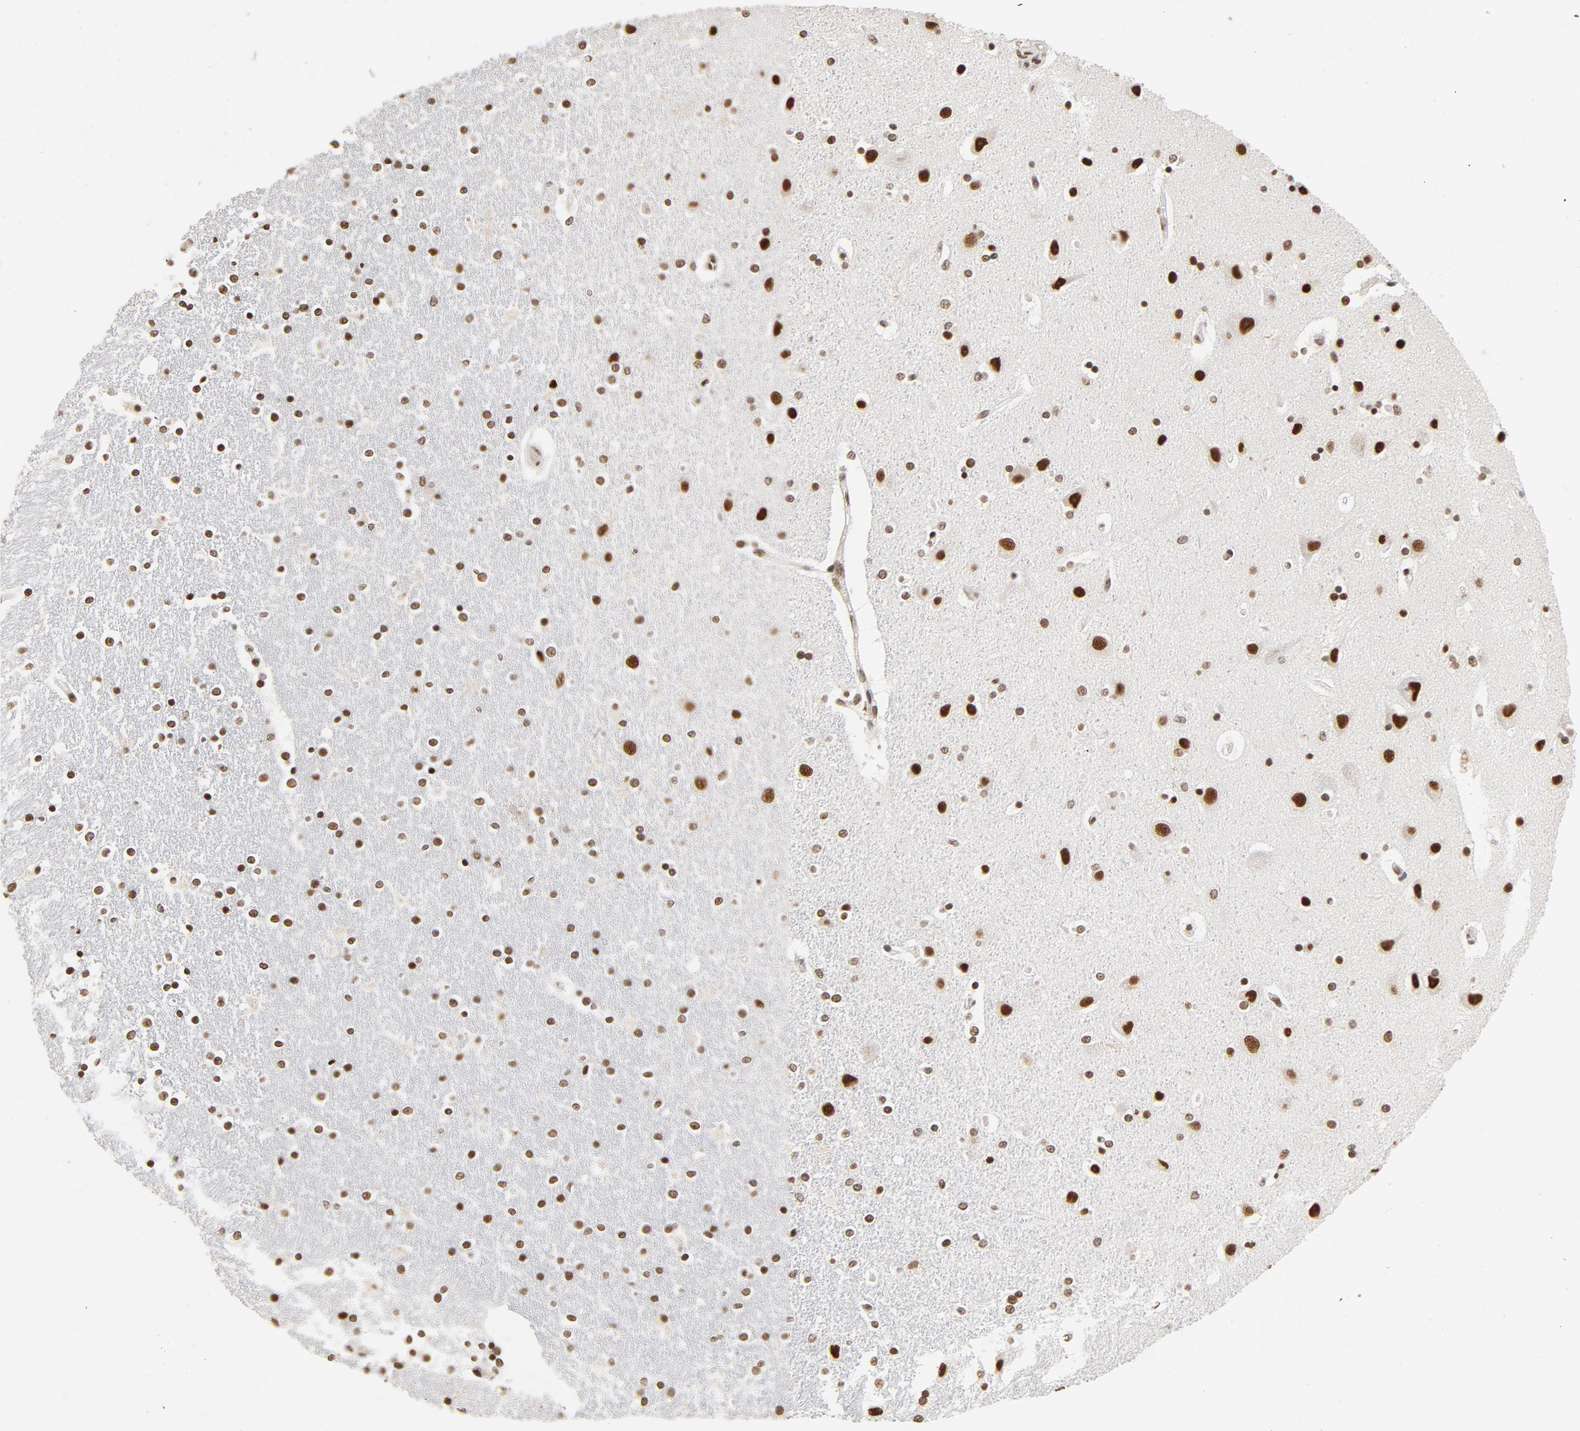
{"staining": {"intensity": "strong", "quantity": ">75%", "location": "nuclear"}, "tissue": "caudate", "cell_type": "Glial cells", "image_type": "normal", "snomed": [{"axis": "morphology", "description": "Normal tissue, NOS"}, {"axis": "topography", "description": "Lateral ventricle wall"}], "caption": "Immunohistochemical staining of normal caudate demonstrates high levels of strong nuclear expression in about >75% of glial cells. The staining was performed using DAB, with brown indicating positive protein expression. Nuclei are stained blue with hematoxylin.", "gene": "TP53BP1", "patient": {"sex": "female", "age": 54}}